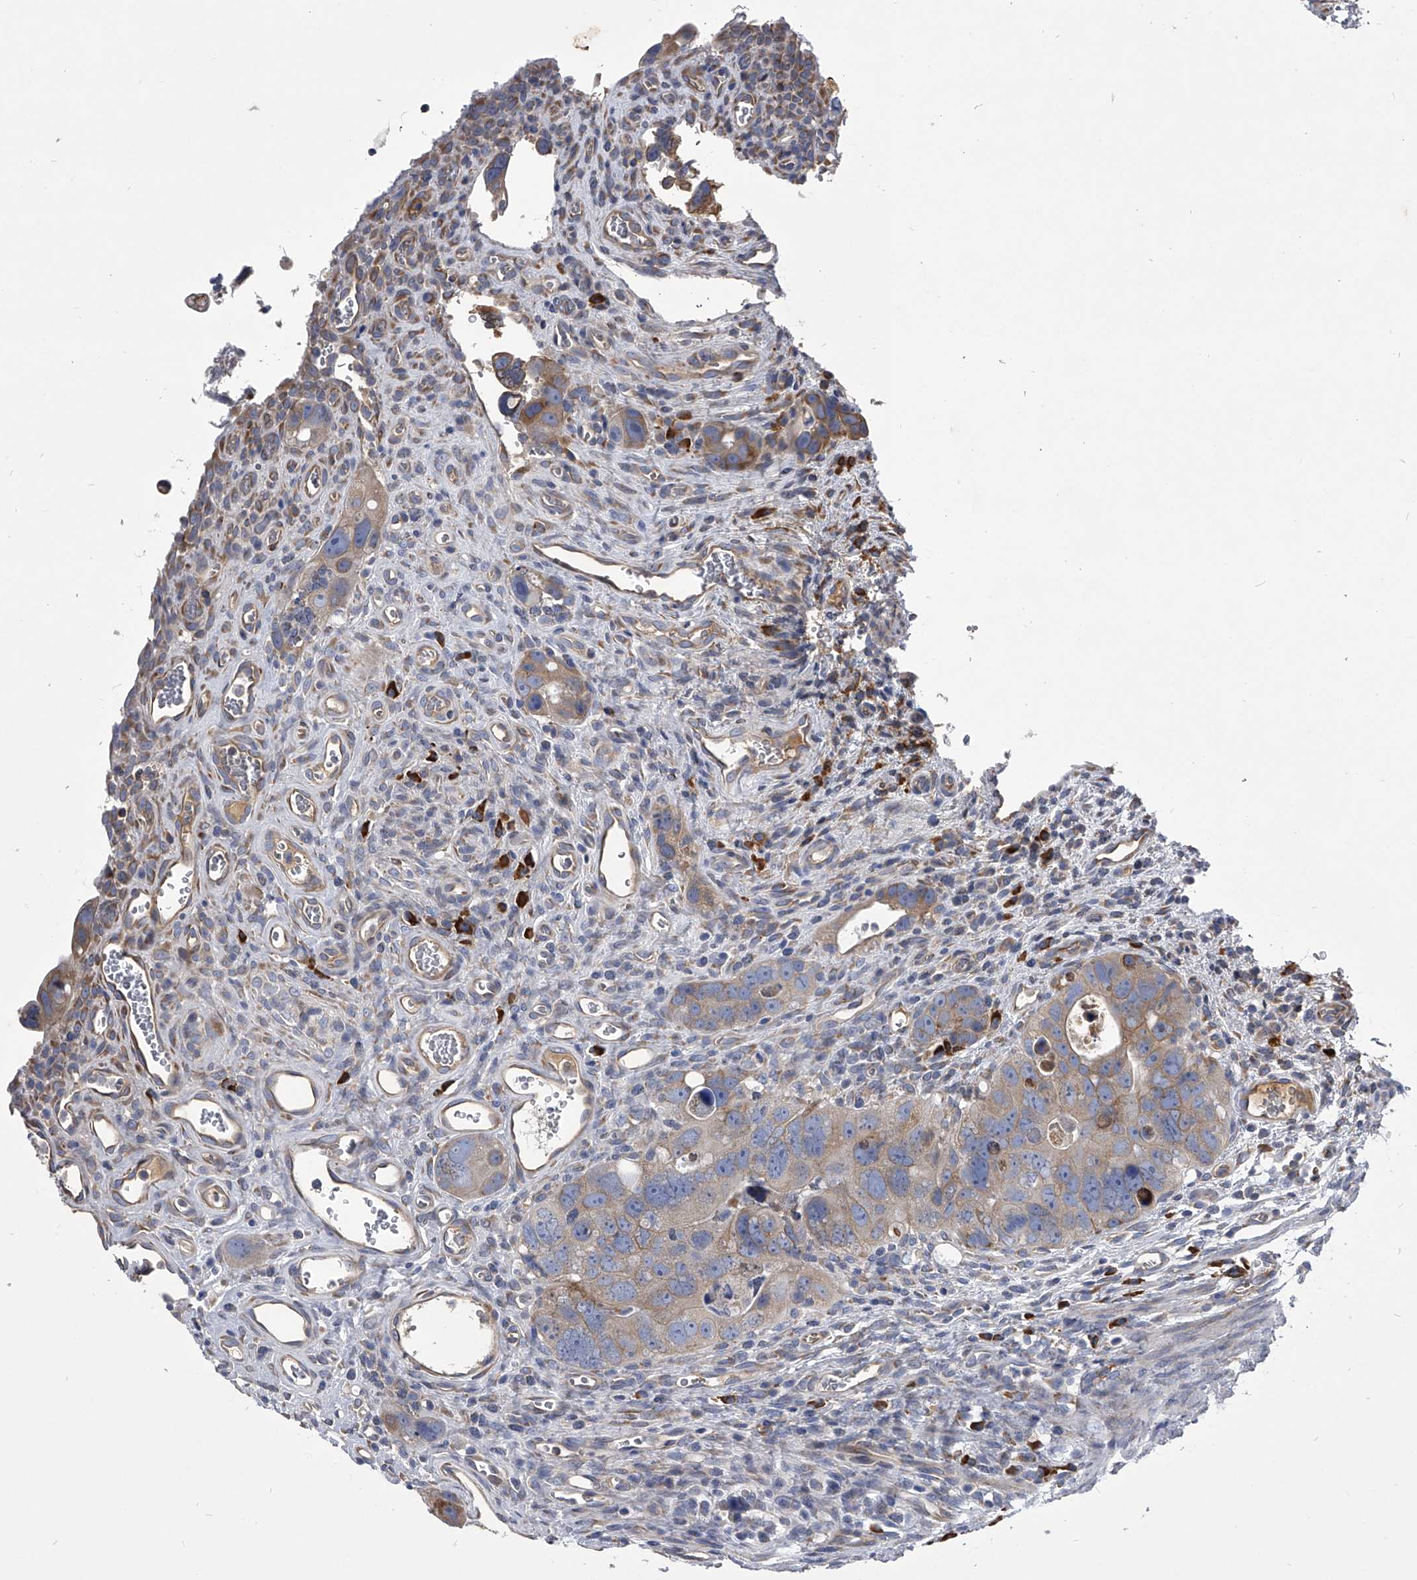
{"staining": {"intensity": "moderate", "quantity": "<25%", "location": "cytoplasmic/membranous"}, "tissue": "colorectal cancer", "cell_type": "Tumor cells", "image_type": "cancer", "snomed": [{"axis": "morphology", "description": "Adenocarcinoma, NOS"}, {"axis": "topography", "description": "Rectum"}], "caption": "IHC histopathology image of neoplastic tissue: adenocarcinoma (colorectal) stained using immunohistochemistry shows low levels of moderate protein expression localized specifically in the cytoplasmic/membranous of tumor cells, appearing as a cytoplasmic/membranous brown color.", "gene": "CCR4", "patient": {"sex": "male", "age": 59}}